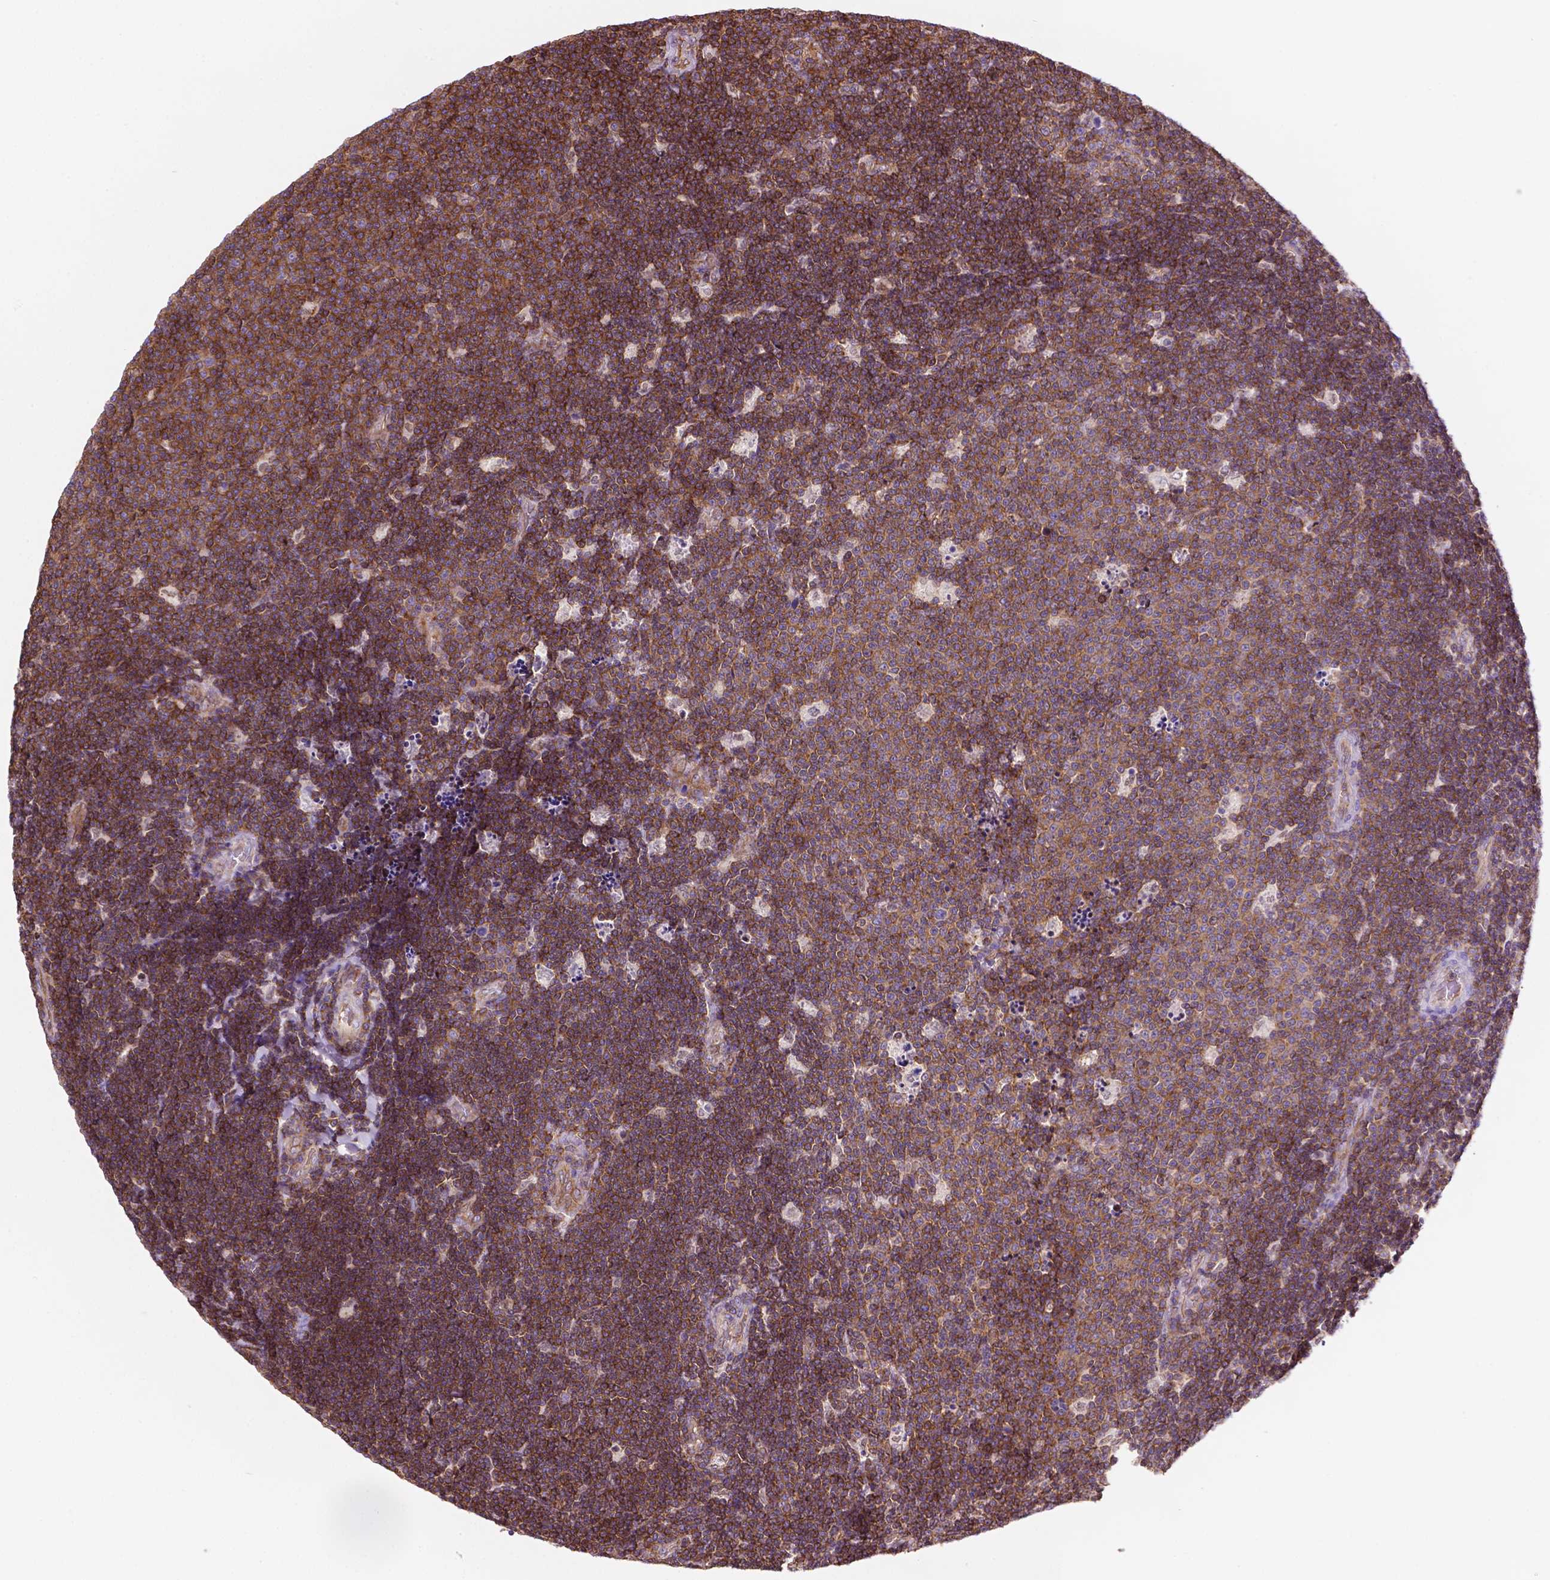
{"staining": {"intensity": "moderate", "quantity": ">75%", "location": "cytoplasmic/membranous"}, "tissue": "lymphoma", "cell_type": "Tumor cells", "image_type": "cancer", "snomed": [{"axis": "morphology", "description": "Malignant lymphoma, non-Hodgkin's type, Low grade"}, {"axis": "topography", "description": "Brain"}], "caption": "Malignant lymphoma, non-Hodgkin's type (low-grade) tissue shows moderate cytoplasmic/membranous staining in approximately >75% of tumor cells, visualized by immunohistochemistry.", "gene": "DCN", "patient": {"sex": "female", "age": 66}}